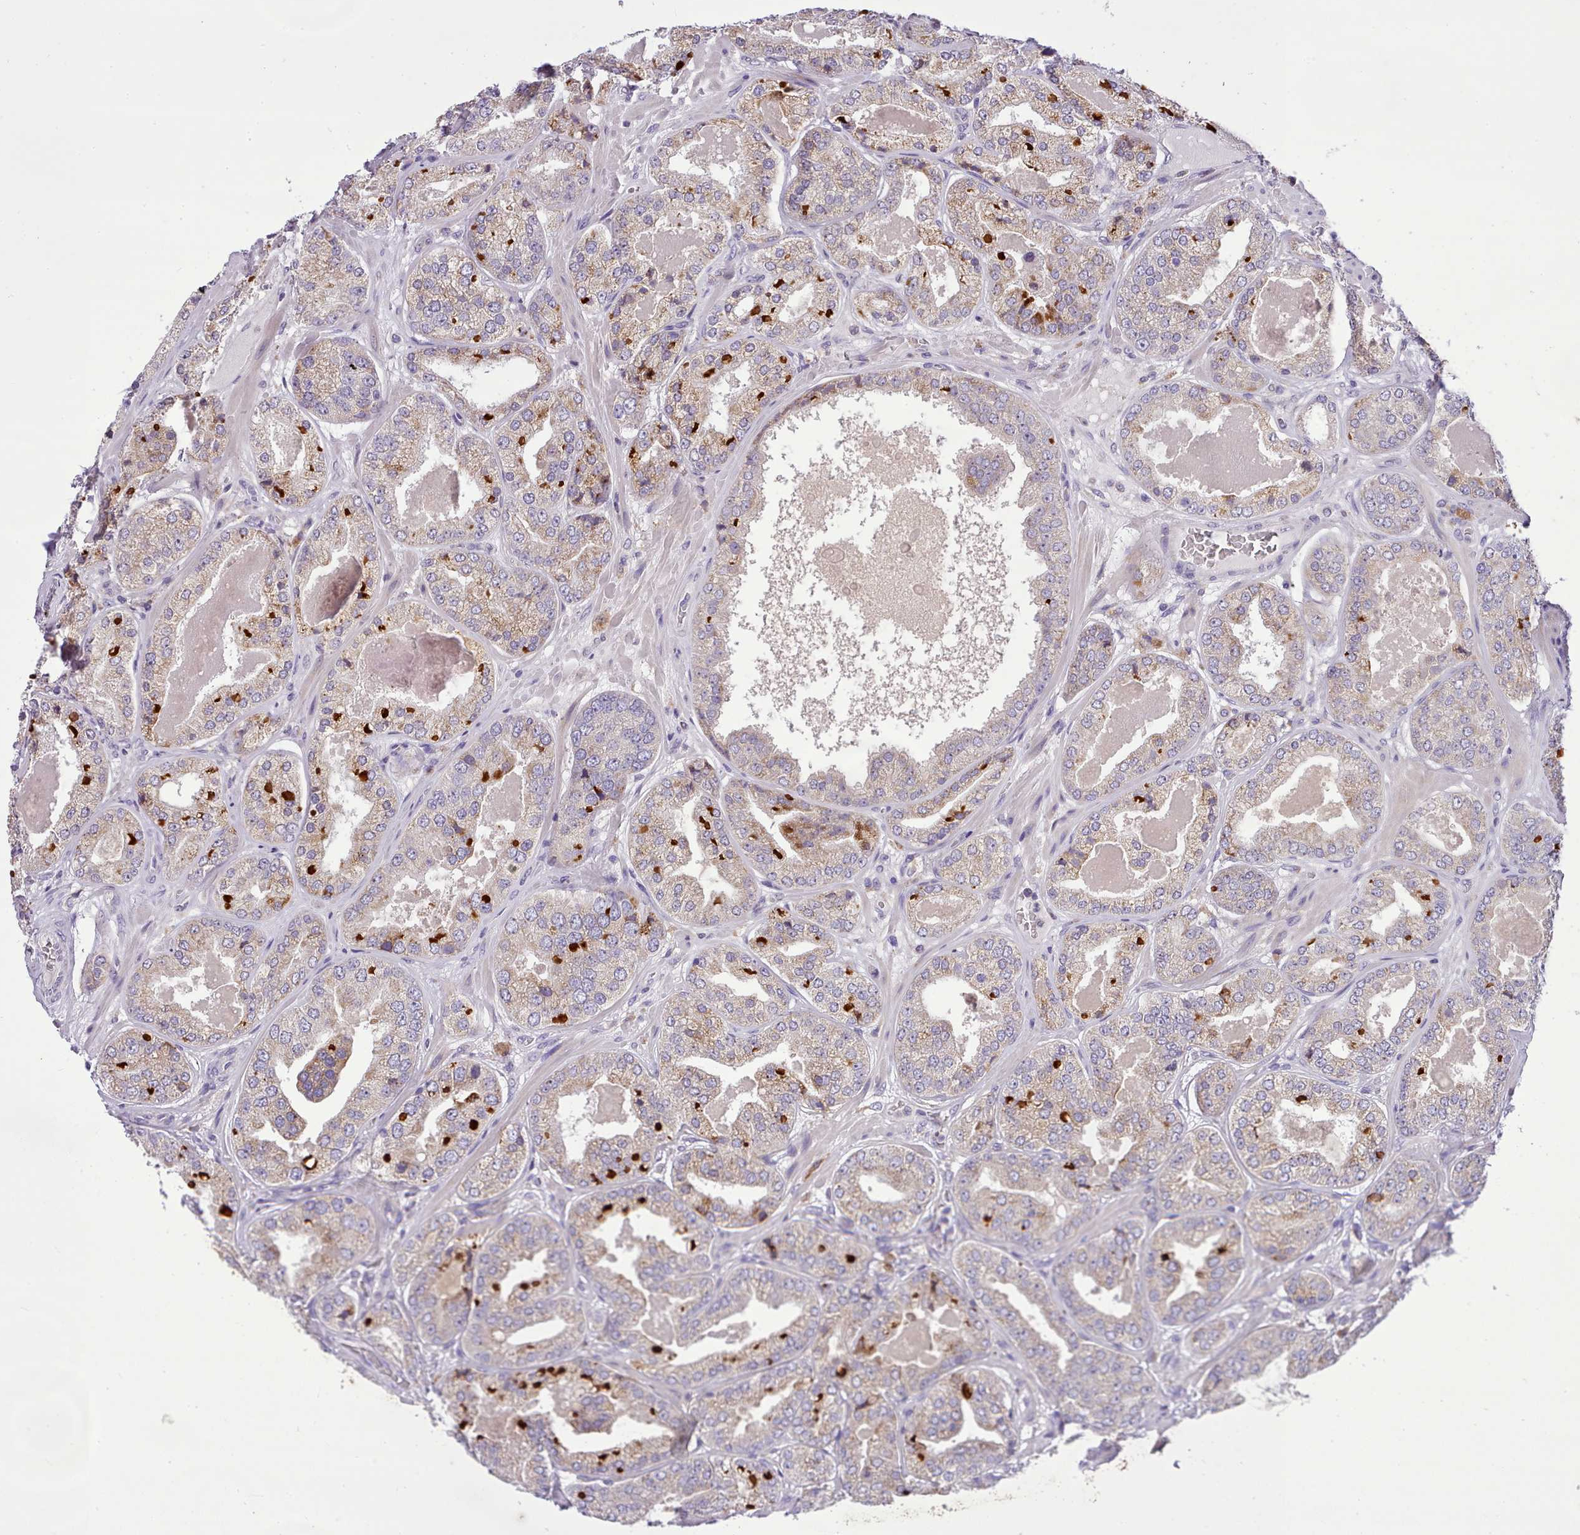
{"staining": {"intensity": "strong", "quantity": "<25%", "location": "cytoplasmic/membranous"}, "tissue": "prostate cancer", "cell_type": "Tumor cells", "image_type": "cancer", "snomed": [{"axis": "morphology", "description": "Adenocarcinoma, High grade"}, {"axis": "topography", "description": "Prostate"}], "caption": "The immunohistochemical stain highlights strong cytoplasmic/membranous staining in tumor cells of prostate cancer tissue. The staining is performed using DAB (3,3'-diaminobenzidine) brown chromogen to label protein expression. The nuclei are counter-stained blue using hematoxylin.", "gene": "FAM83E", "patient": {"sex": "male", "age": 63}}